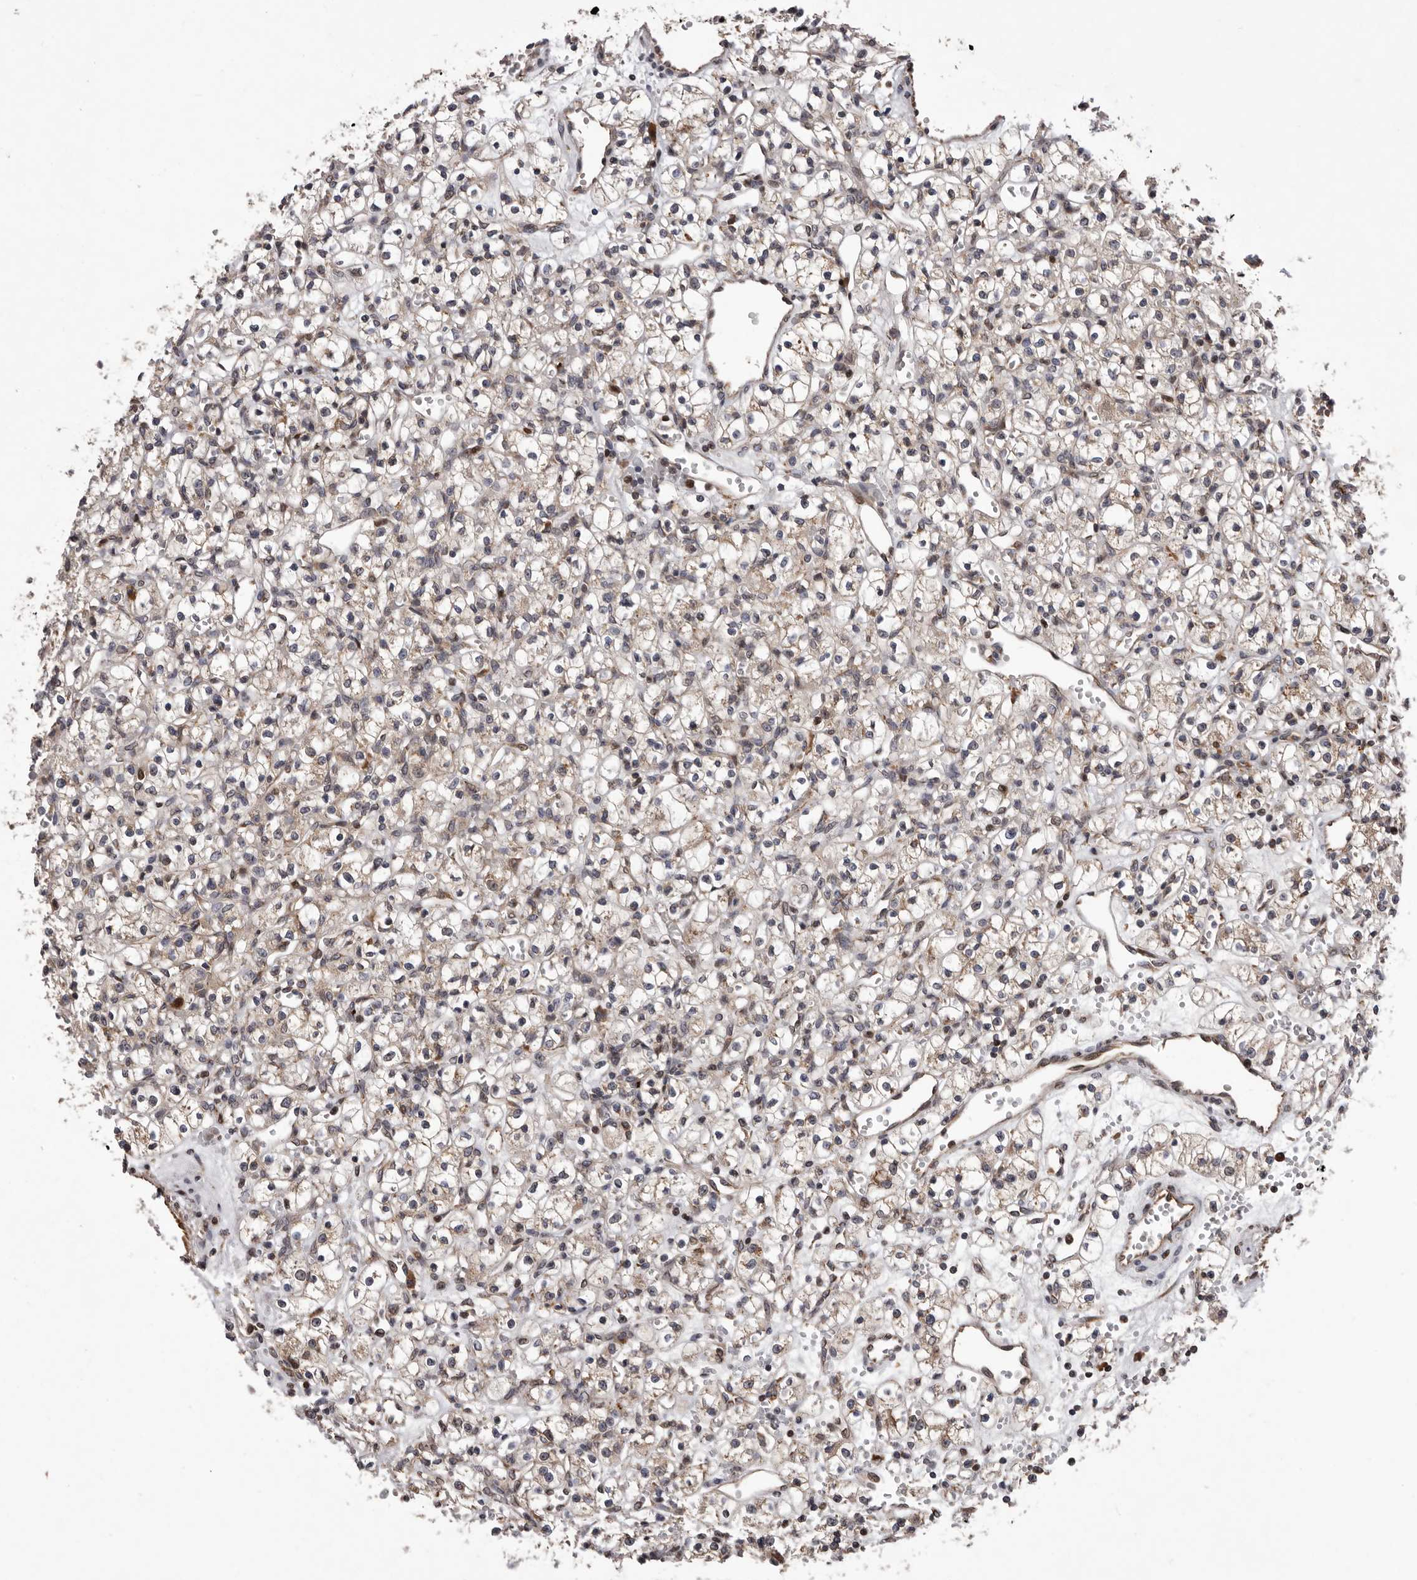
{"staining": {"intensity": "weak", "quantity": "<25%", "location": "cytoplasmic/membranous"}, "tissue": "renal cancer", "cell_type": "Tumor cells", "image_type": "cancer", "snomed": [{"axis": "morphology", "description": "Adenocarcinoma, NOS"}, {"axis": "topography", "description": "Kidney"}], "caption": "Image shows no significant protein expression in tumor cells of renal cancer. Nuclei are stained in blue.", "gene": "GADD45B", "patient": {"sex": "female", "age": 59}}